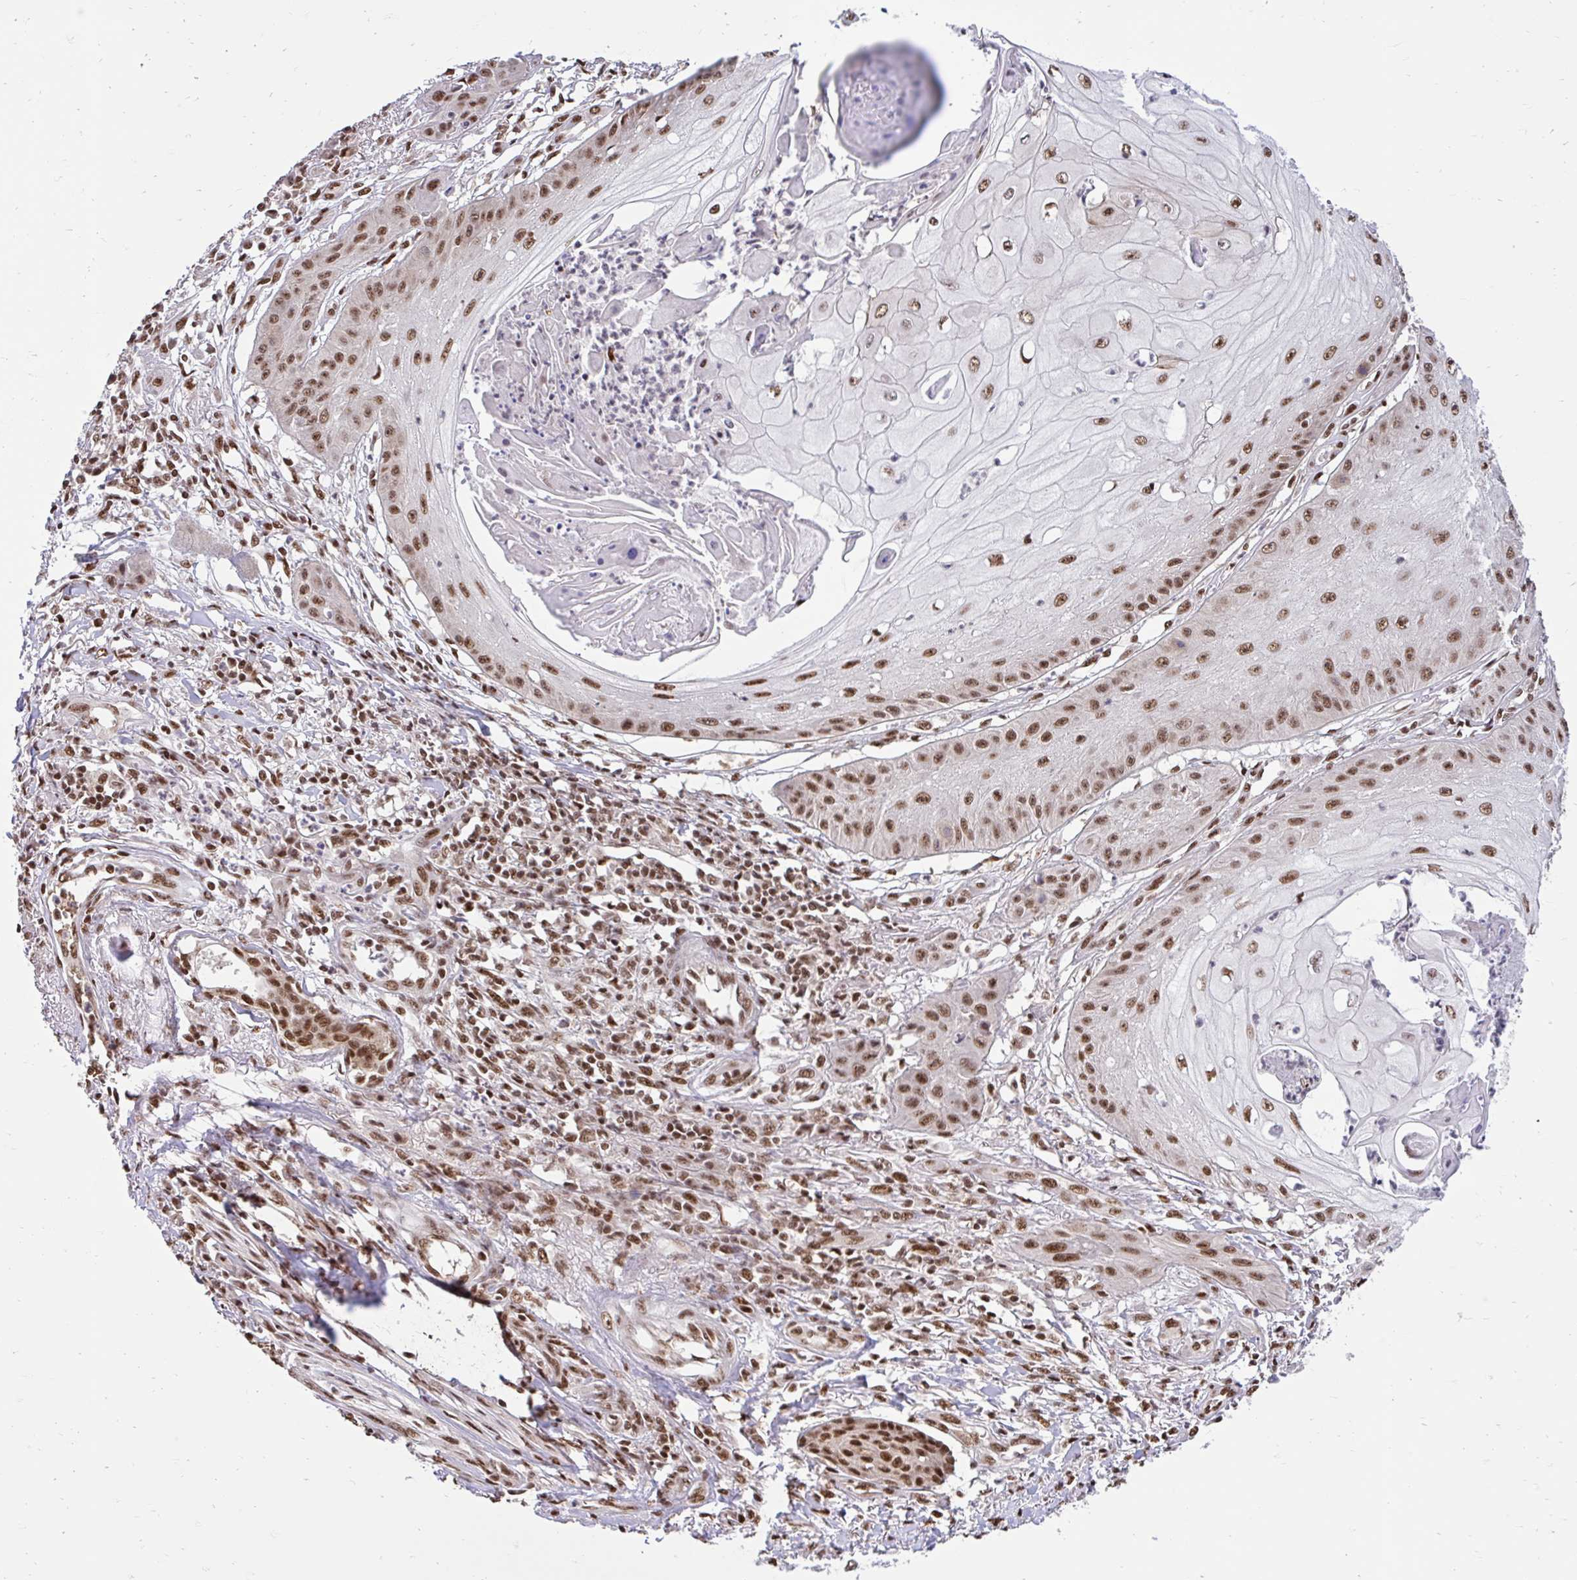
{"staining": {"intensity": "moderate", "quantity": ">75%", "location": "nuclear"}, "tissue": "skin cancer", "cell_type": "Tumor cells", "image_type": "cancer", "snomed": [{"axis": "morphology", "description": "Squamous cell carcinoma, NOS"}, {"axis": "topography", "description": "Skin"}], "caption": "Skin cancer (squamous cell carcinoma) tissue reveals moderate nuclear expression in about >75% of tumor cells, visualized by immunohistochemistry.", "gene": "ABCA9", "patient": {"sex": "male", "age": 70}}